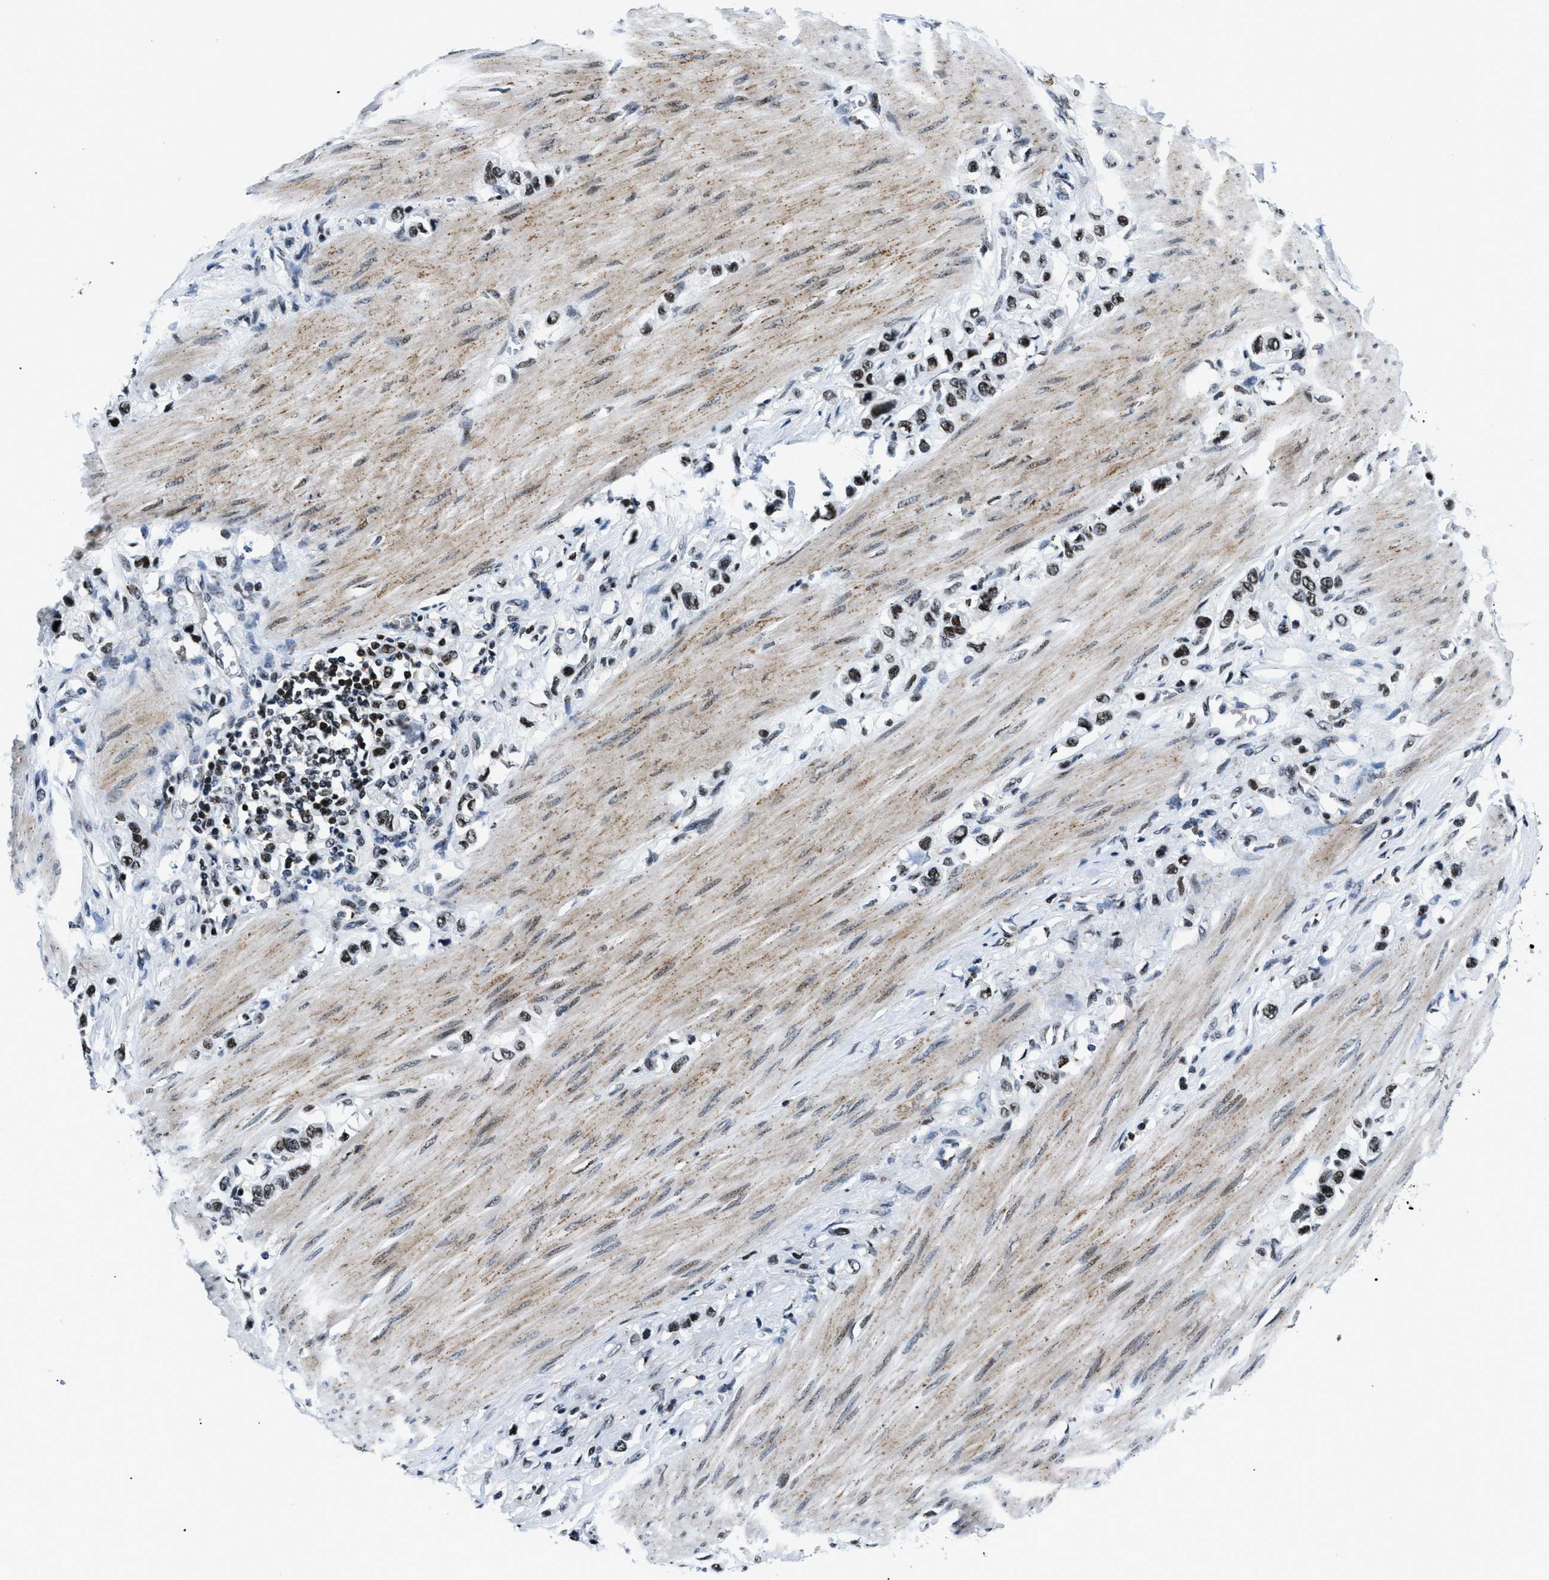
{"staining": {"intensity": "strong", "quantity": ">75%", "location": "nuclear"}, "tissue": "stomach cancer", "cell_type": "Tumor cells", "image_type": "cancer", "snomed": [{"axis": "morphology", "description": "Adenocarcinoma, NOS"}, {"axis": "topography", "description": "Stomach"}], "caption": "Stomach cancer (adenocarcinoma) tissue displays strong nuclear positivity in approximately >75% of tumor cells", "gene": "SMARCB1", "patient": {"sex": "female", "age": 65}}